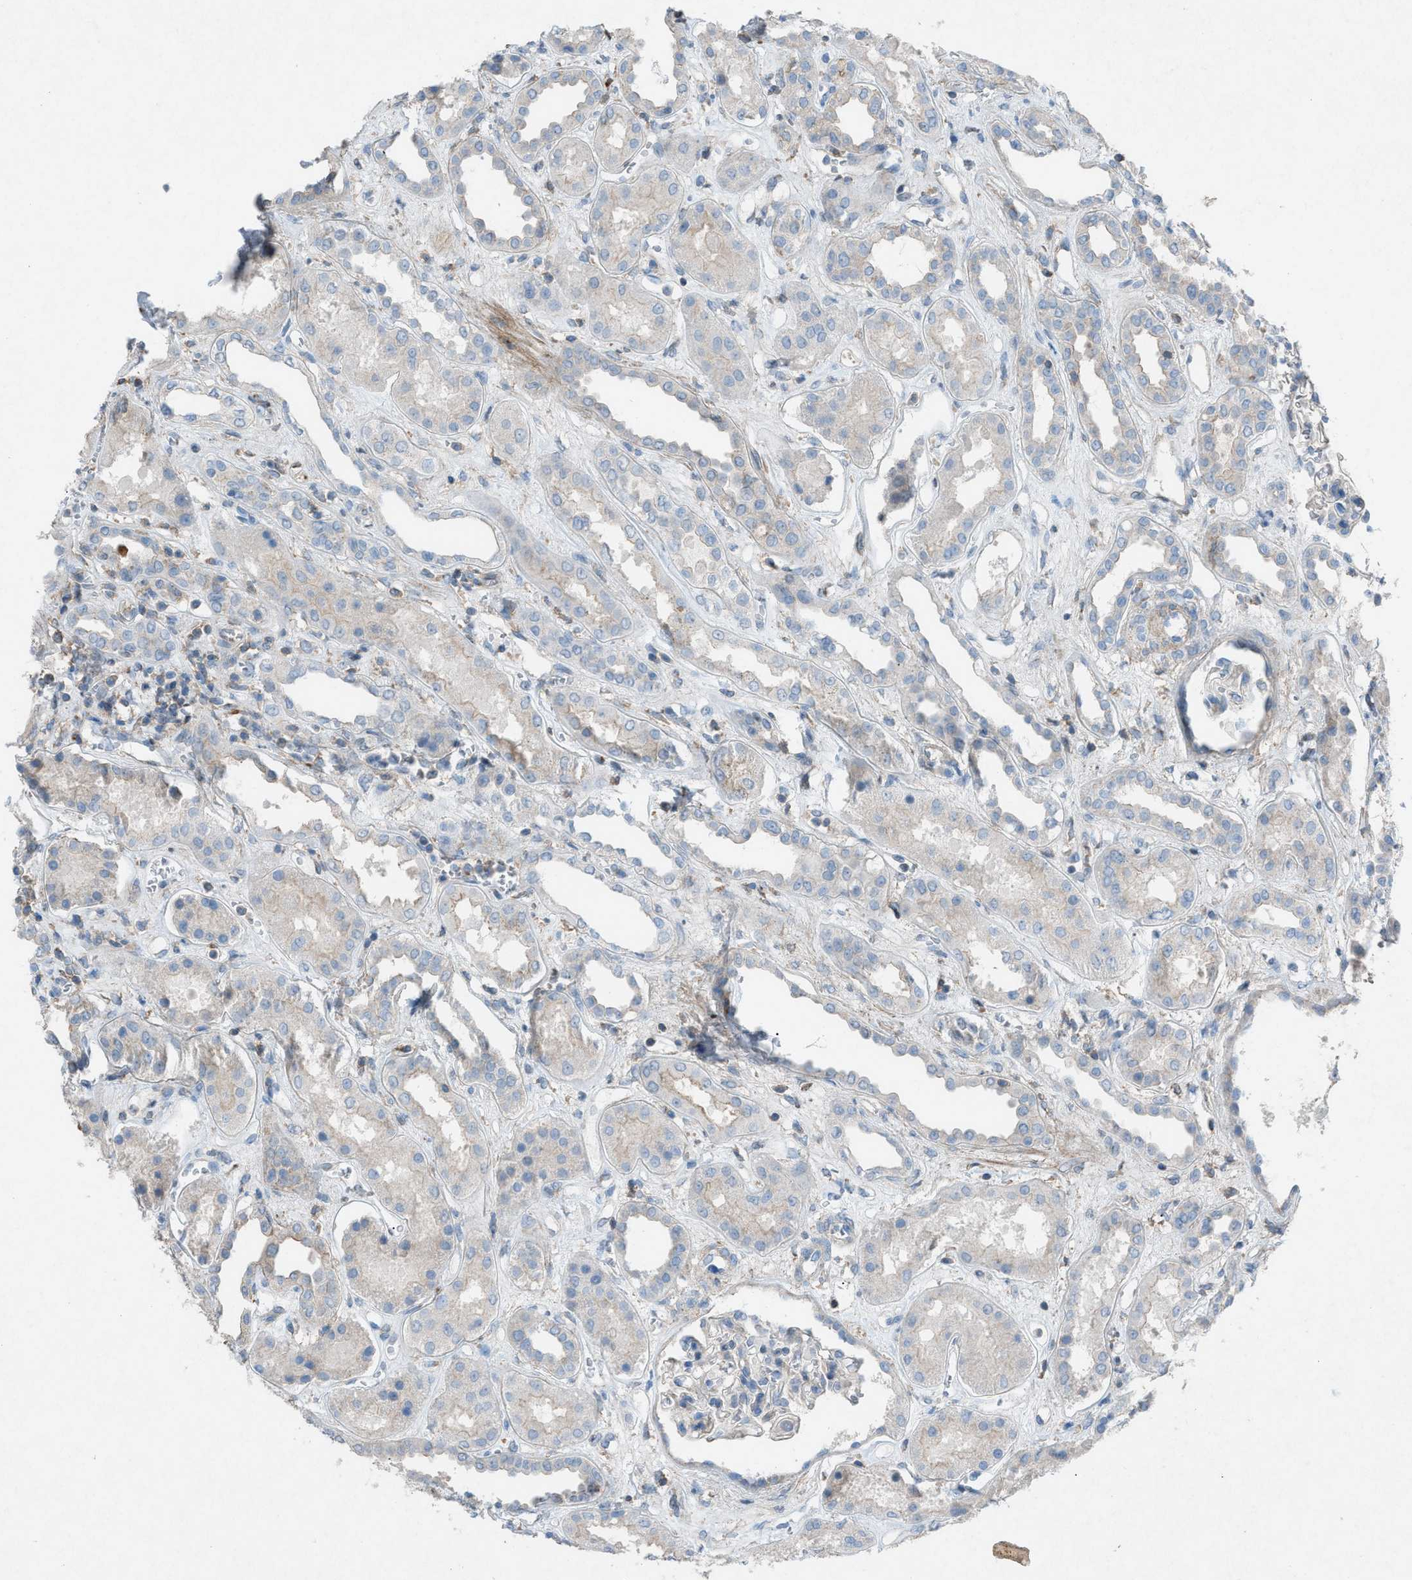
{"staining": {"intensity": "negative", "quantity": "none", "location": "none"}, "tissue": "kidney", "cell_type": "Cells in glomeruli", "image_type": "normal", "snomed": [{"axis": "morphology", "description": "Normal tissue, NOS"}, {"axis": "topography", "description": "Kidney"}], "caption": "This is a micrograph of immunohistochemistry staining of benign kidney, which shows no expression in cells in glomeruli.", "gene": "NCK2", "patient": {"sex": "male", "age": 59}}